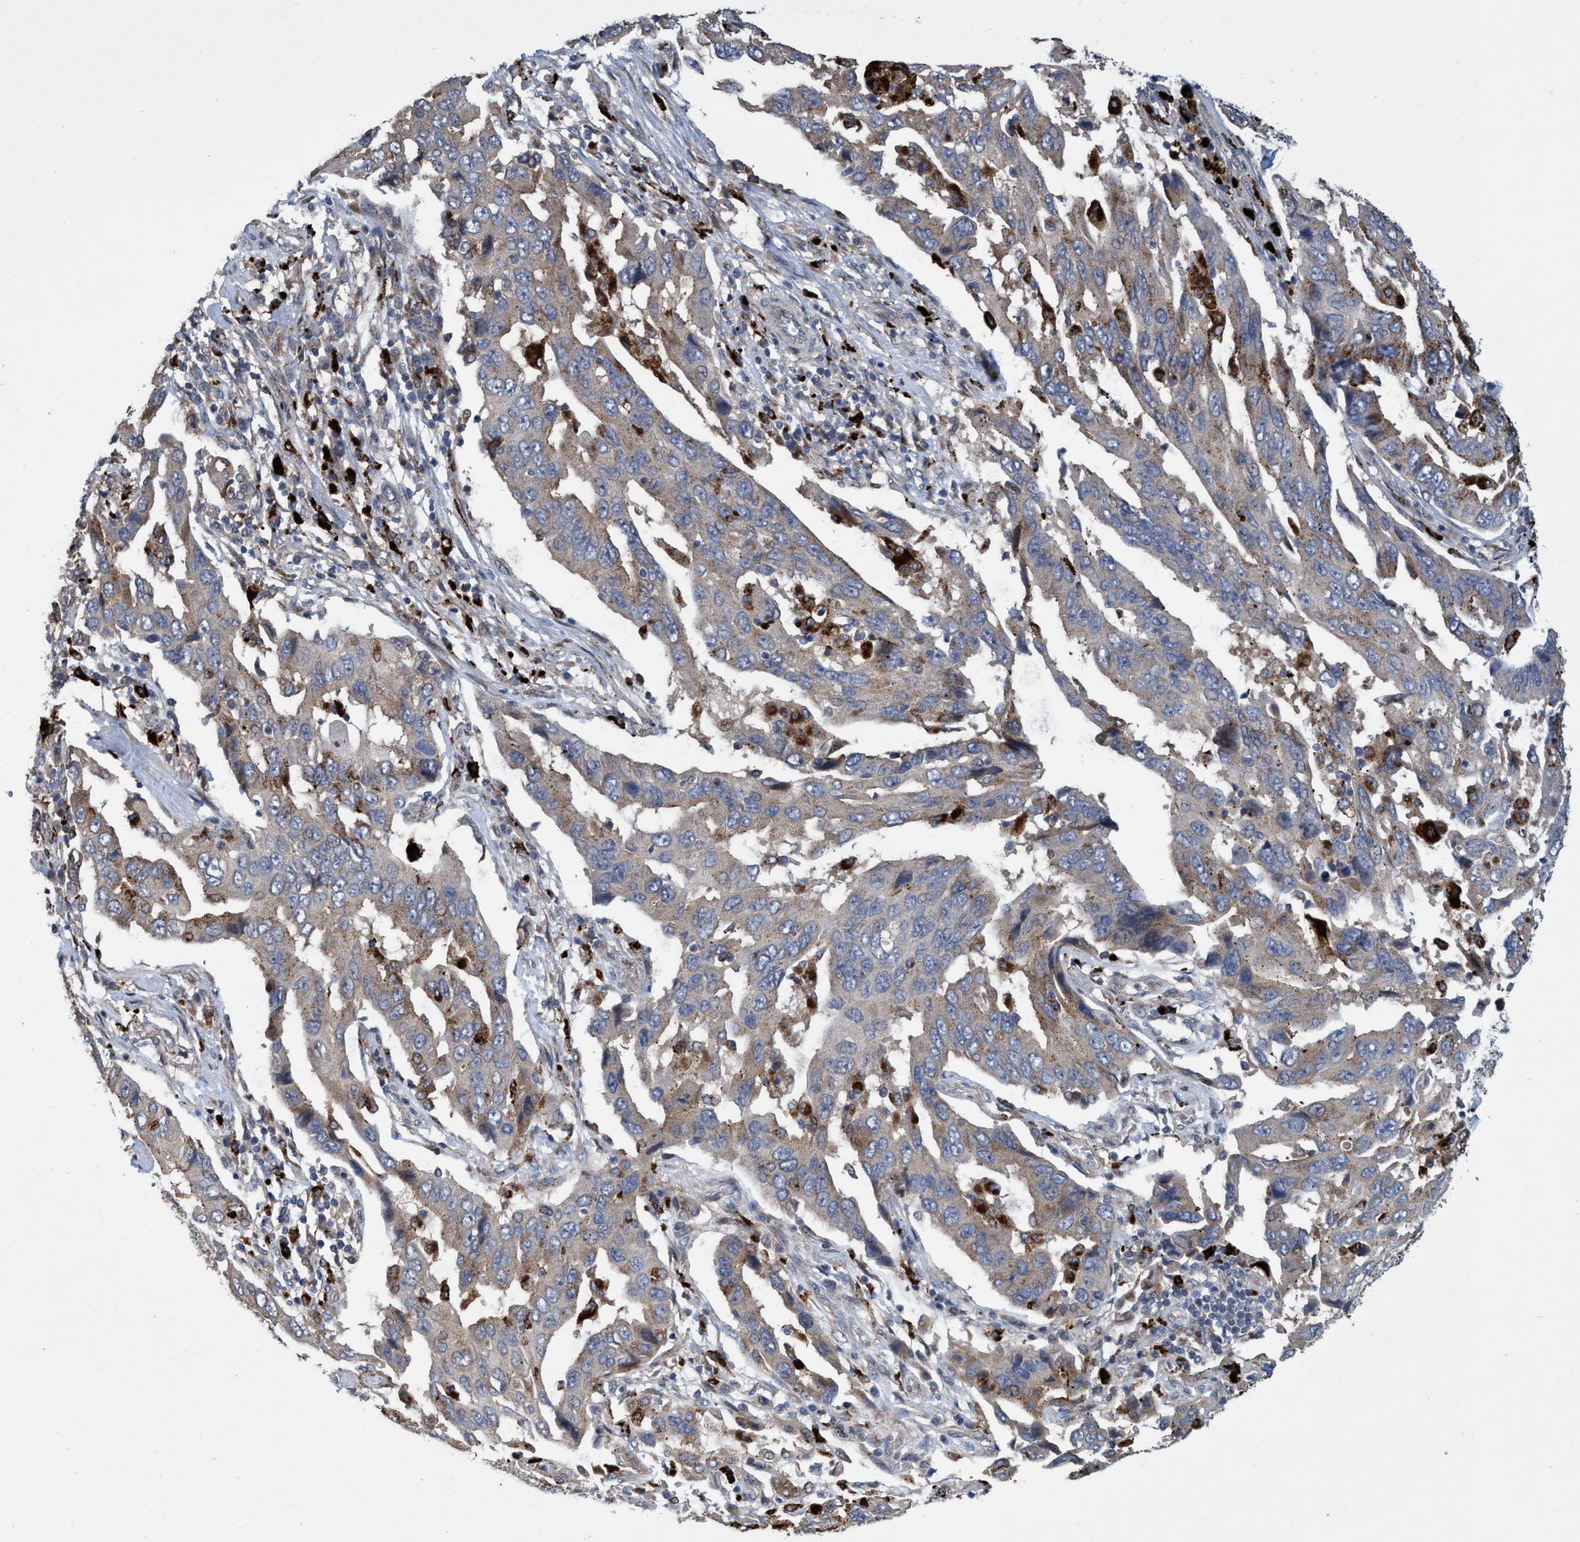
{"staining": {"intensity": "weak", "quantity": "25%-75%", "location": "cytoplasmic/membranous"}, "tissue": "lung cancer", "cell_type": "Tumor cells", "image_type": "cancer", "snomed": [{"axis": "morphology", "description": "Adenocarcinoma, NOS"}, {"axis": "topography", "description": "Lung"}], "caption": "Weak cytoplasmic/membranous staining is seen in approximately 25%-75% of tumor cells in lung cancer.", "gene": "BBS9", "patient": {"sex": "female", "age": 65}}